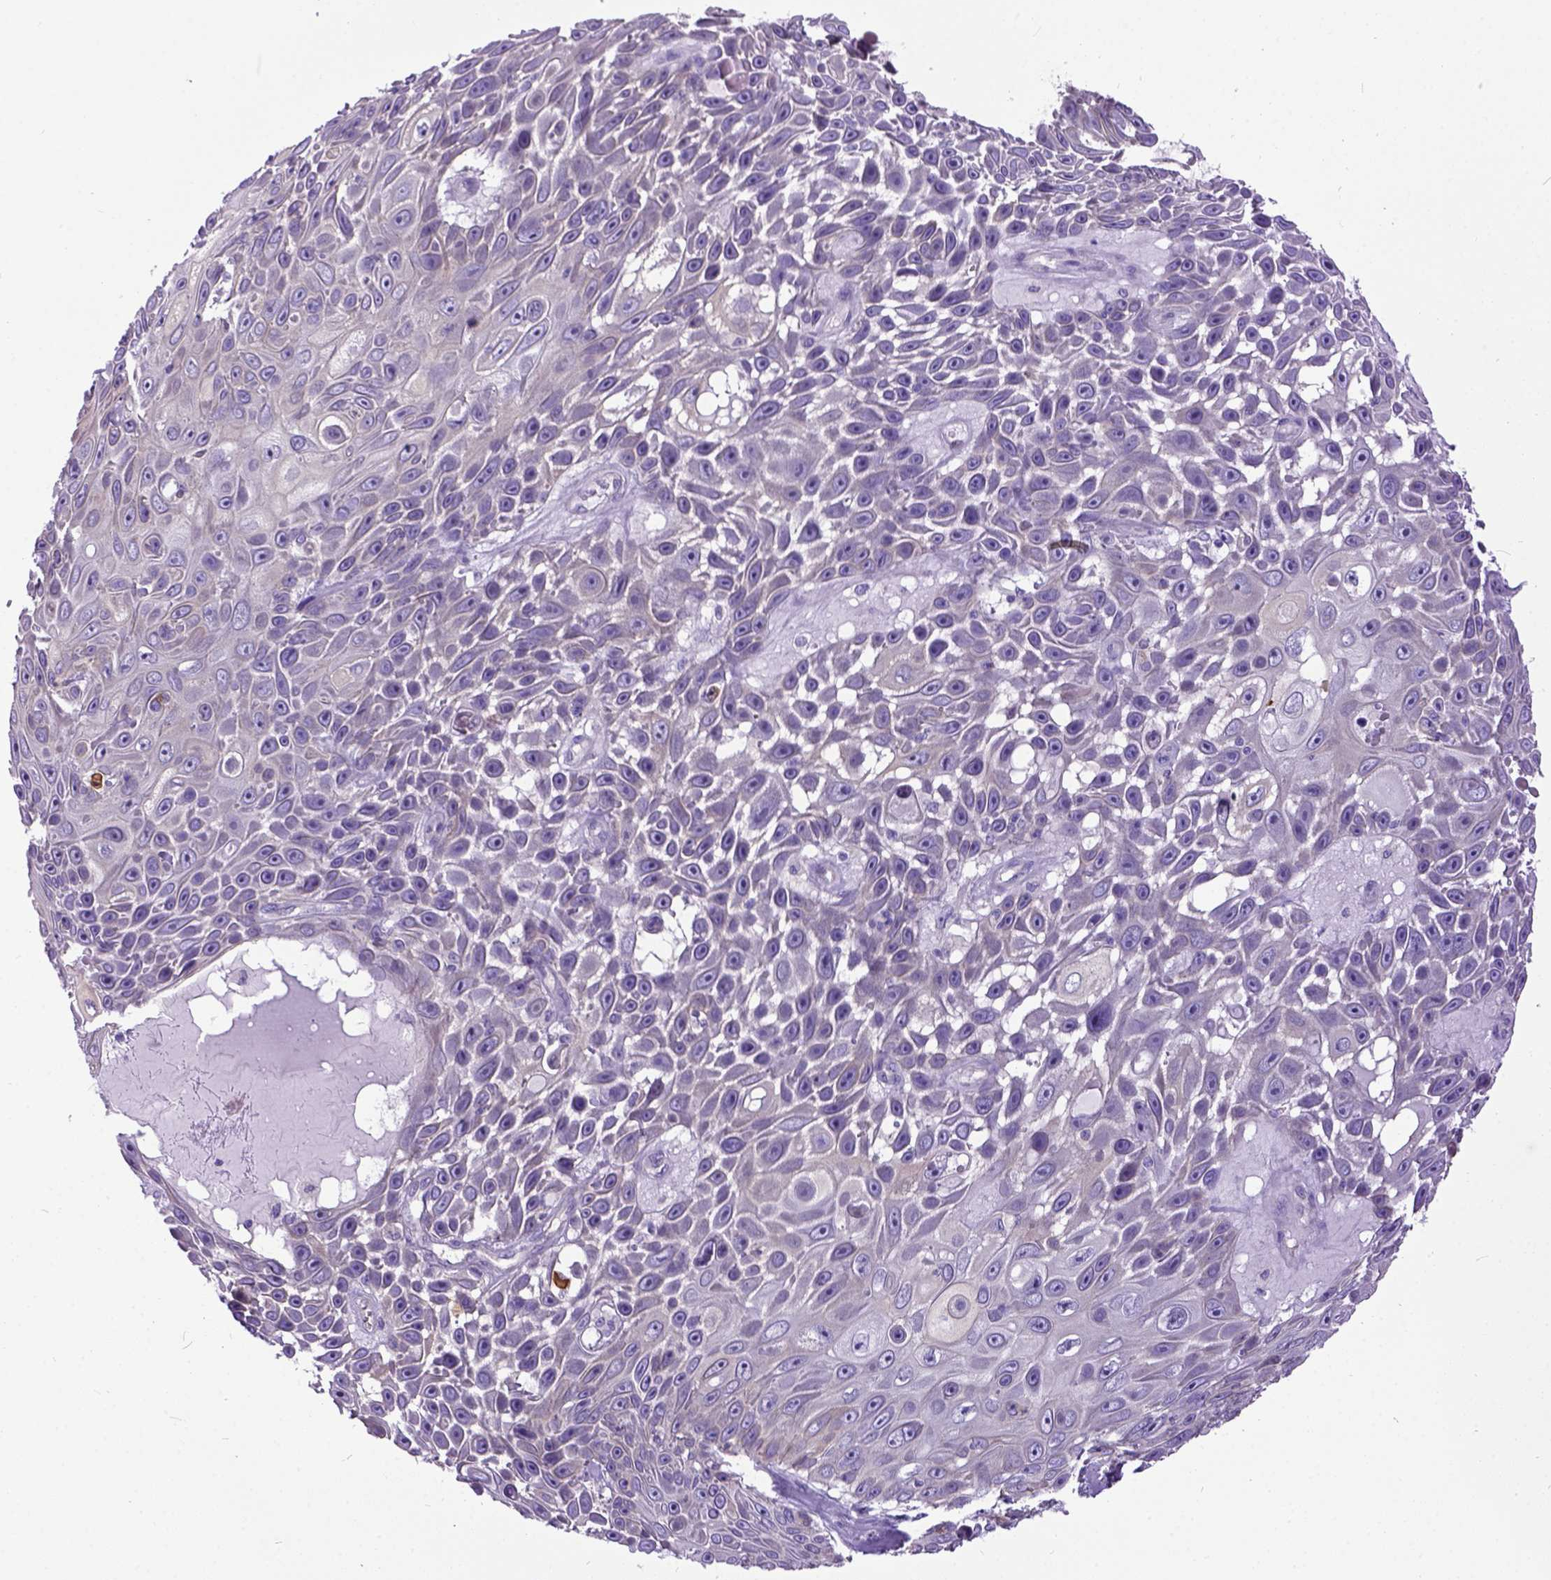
{"staining": {"intensity": "weak", "quantity": "25%-75%", "location": "cytoplasmic/membranous"}, "tissue": "skin cancer", "cell_type": "Tumor cells", "image_type": "cancer", "snomed": [{"axis": "morphology", "description": "Squamous cell carcinoma, NOS"}, {"axis": "topography", "description": "Skin"}], "caption": "The micrograph demonstrates immunohistochemical staining of skin cancer (squamous cell carcinoma). There is weak cytoplasmic/membranous positivity is identified in about 25%-75% of tumor cells.", "gene": "NEK5", "patient": {"sex": "male", "age": 82}}